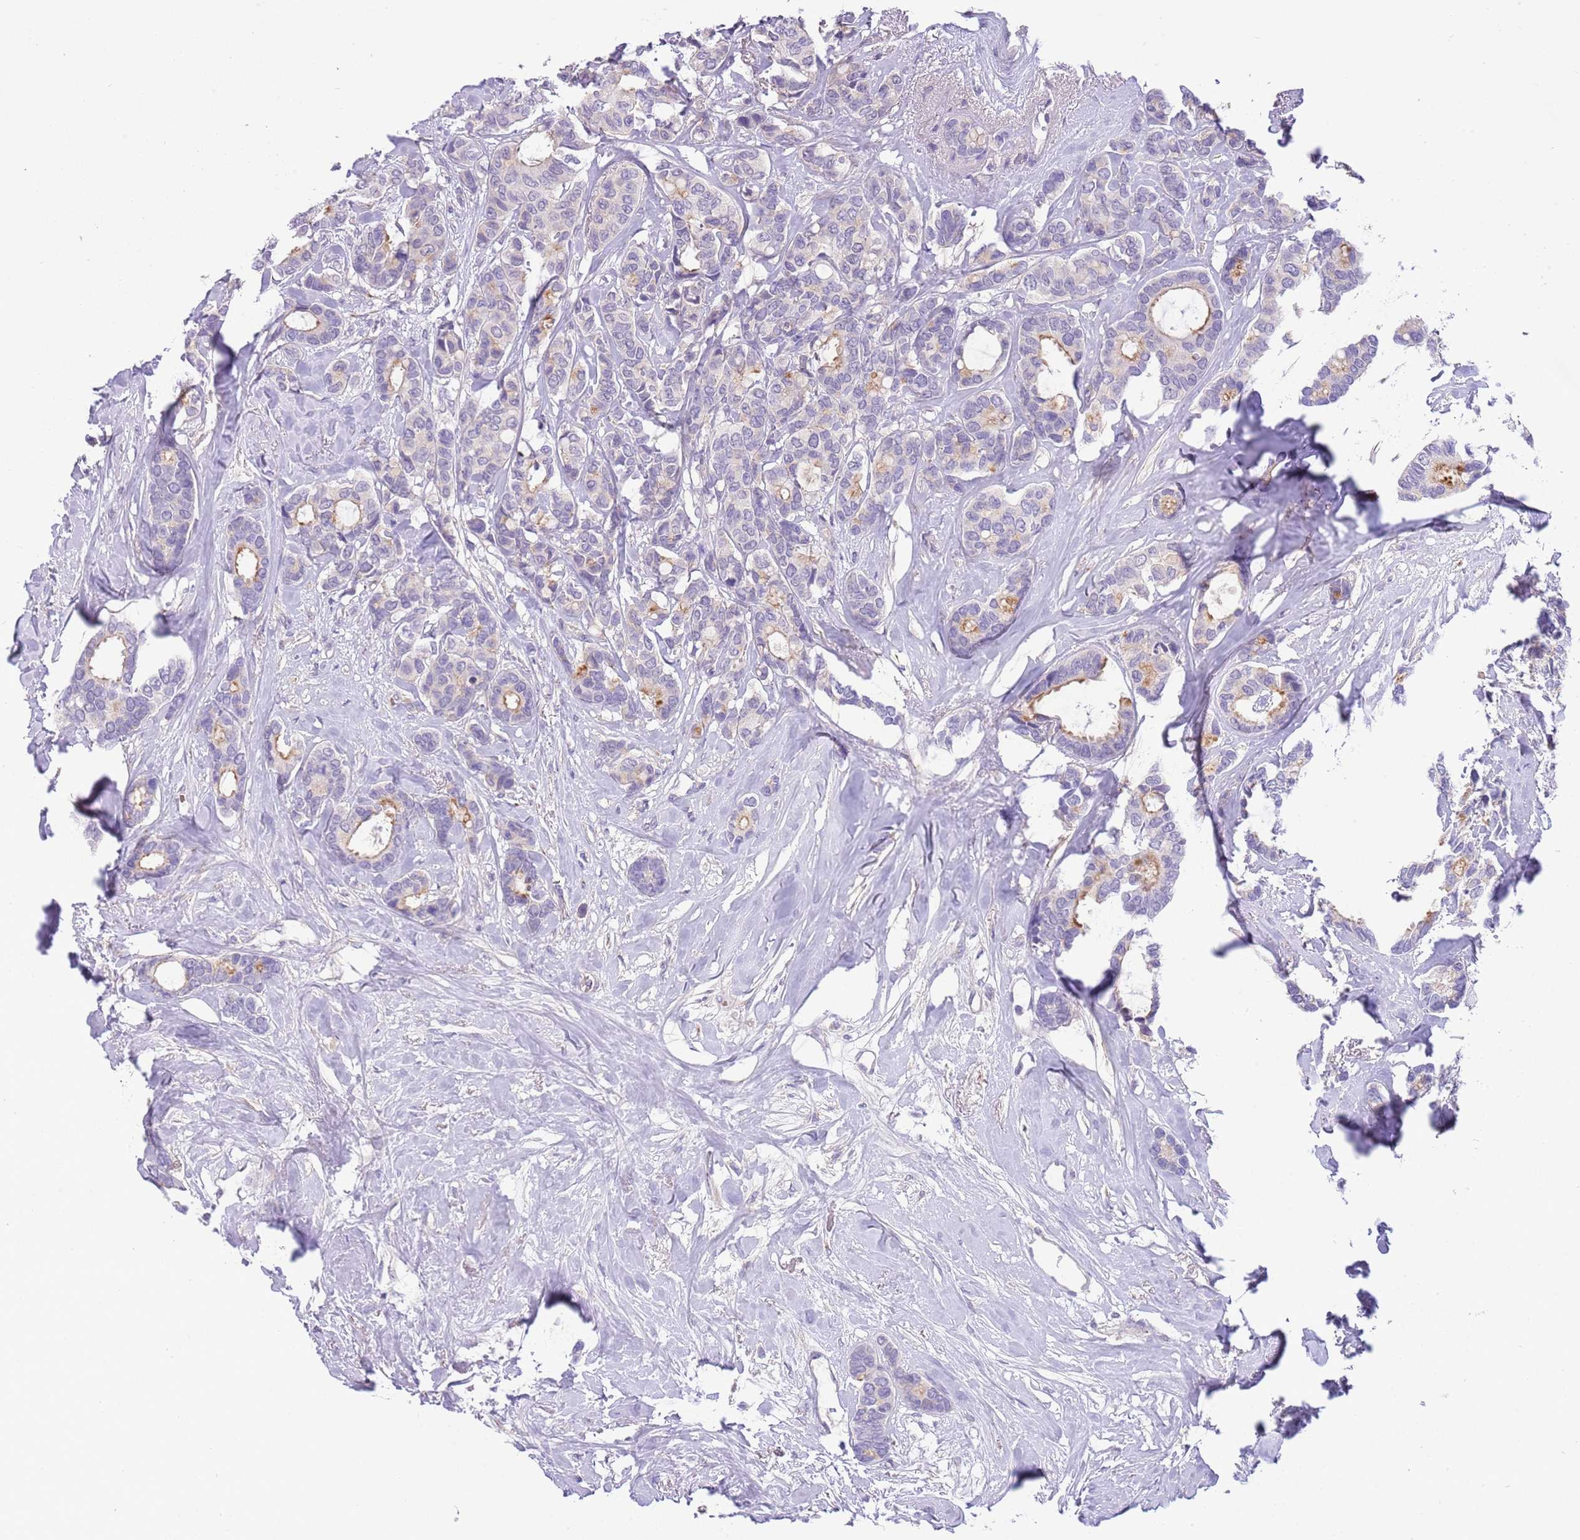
{"staining": {"intensity": "strong", "quantity": "<25%", "location": "cytoplasmic/membranous"}, "tissue": "breast cancer", "cell_type": "Tumor cells", "image_type": "cancer", "snomed": [{"axis": "morphology", "description": "Duct carcinoma"}, {"axis": "topography", "description": "Breast"}], "caption": "Human intraductal carcinoma (breast) stained for a protein (brown) reveals strong cytoplasmic/membranous positive staining in approximately <25% of tumor cells.", "gene": "CFAP73", "patient": {"sex": "female", "age": 87}}